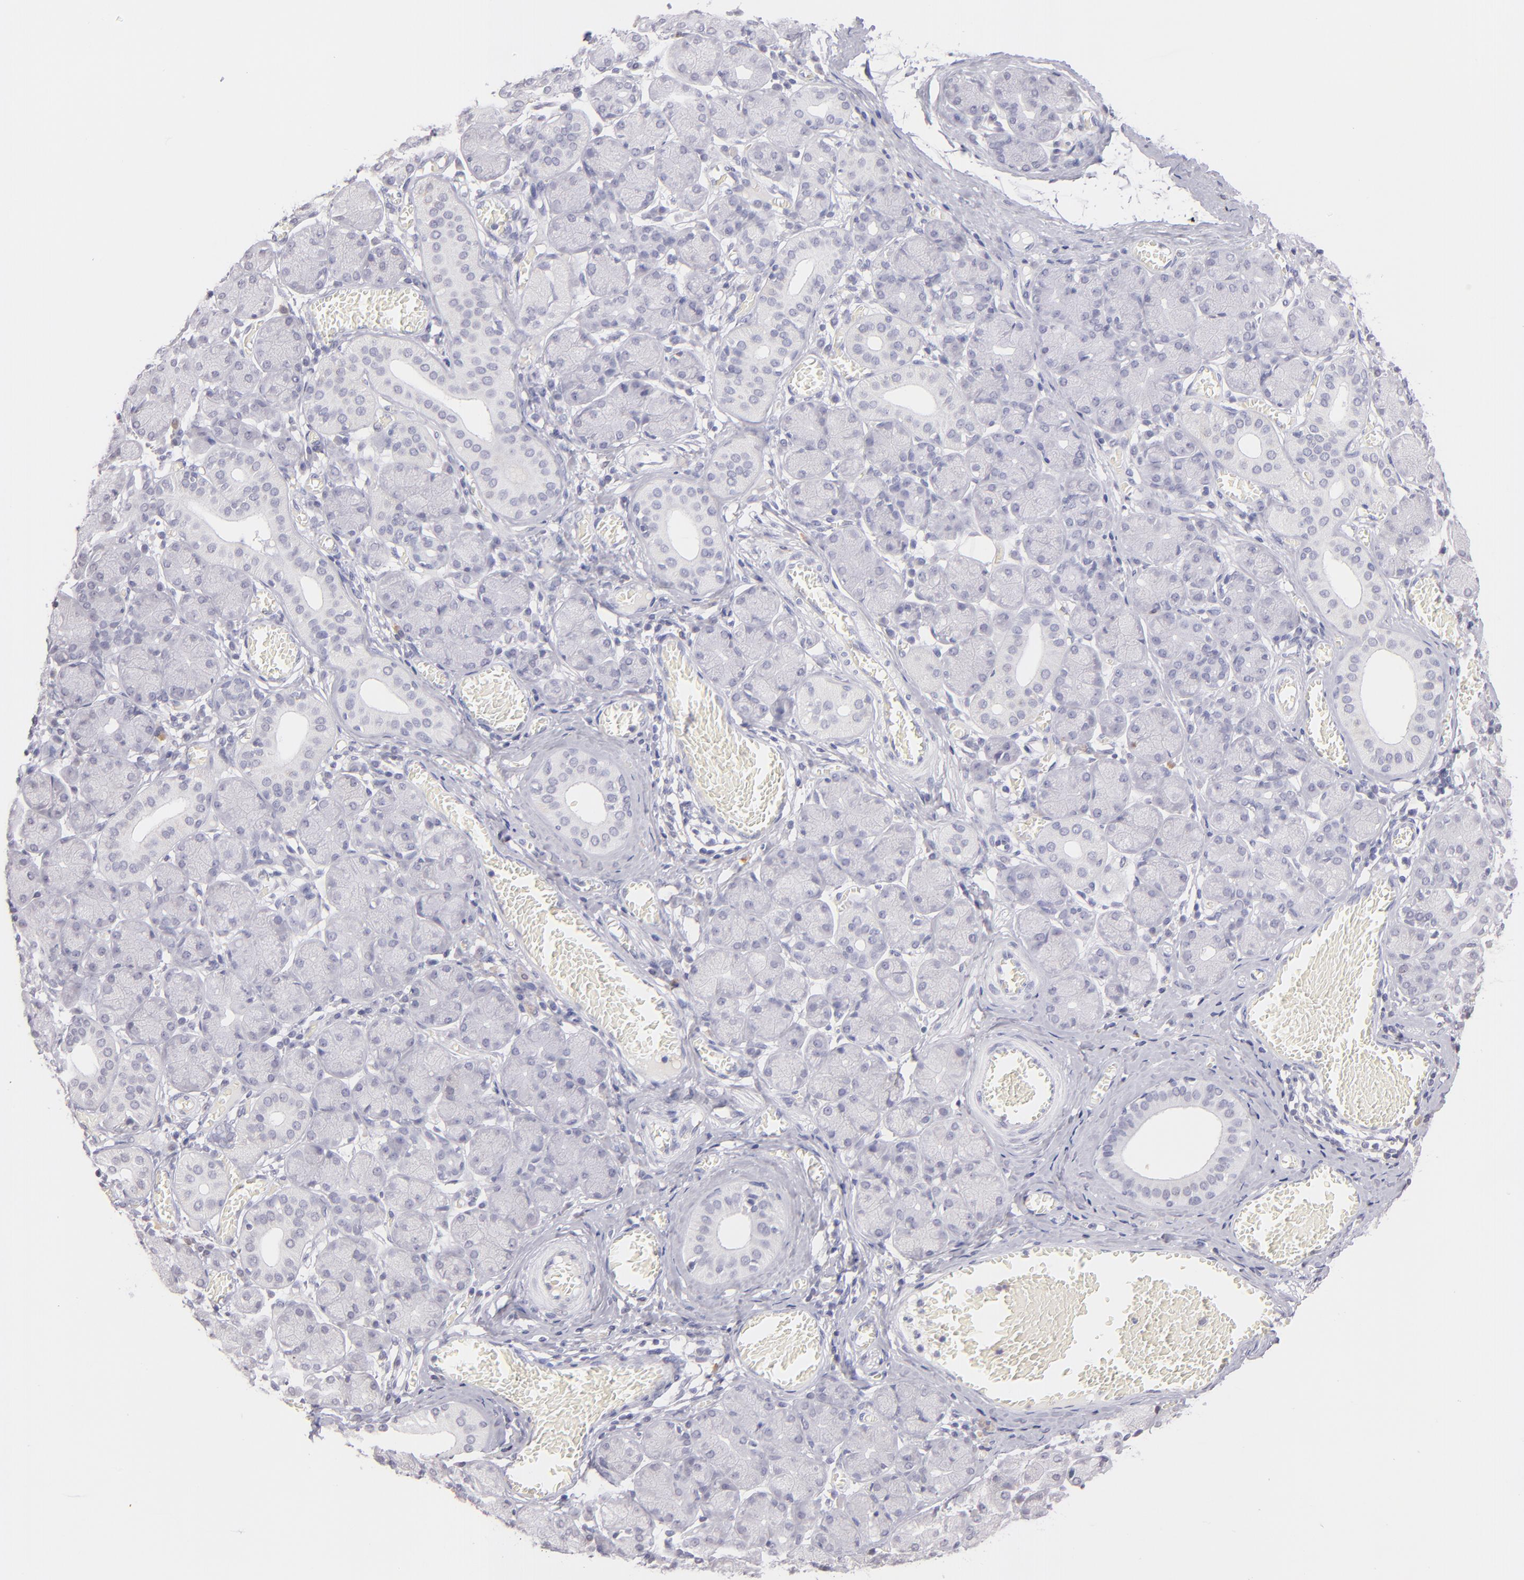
{"staining": {"intensity": "negative", "quantity": "none", "location": "none"}, "tissue": "salivary gland", "cell_type": "Glandular cells", "image_type": "normal", "snomed": [{"axis": "morphology", "description": "Normal tissue, NOS"}, {"axis": "topography", "description": "Salivary gland"}], "caption": "IHC of benign salivary gland demonstrates no positivity in glandular cells. (DAB immunohistochemistry, high magnification).", "gene": "IL2RA", "patient": {"sex": "female", "age": 24}}